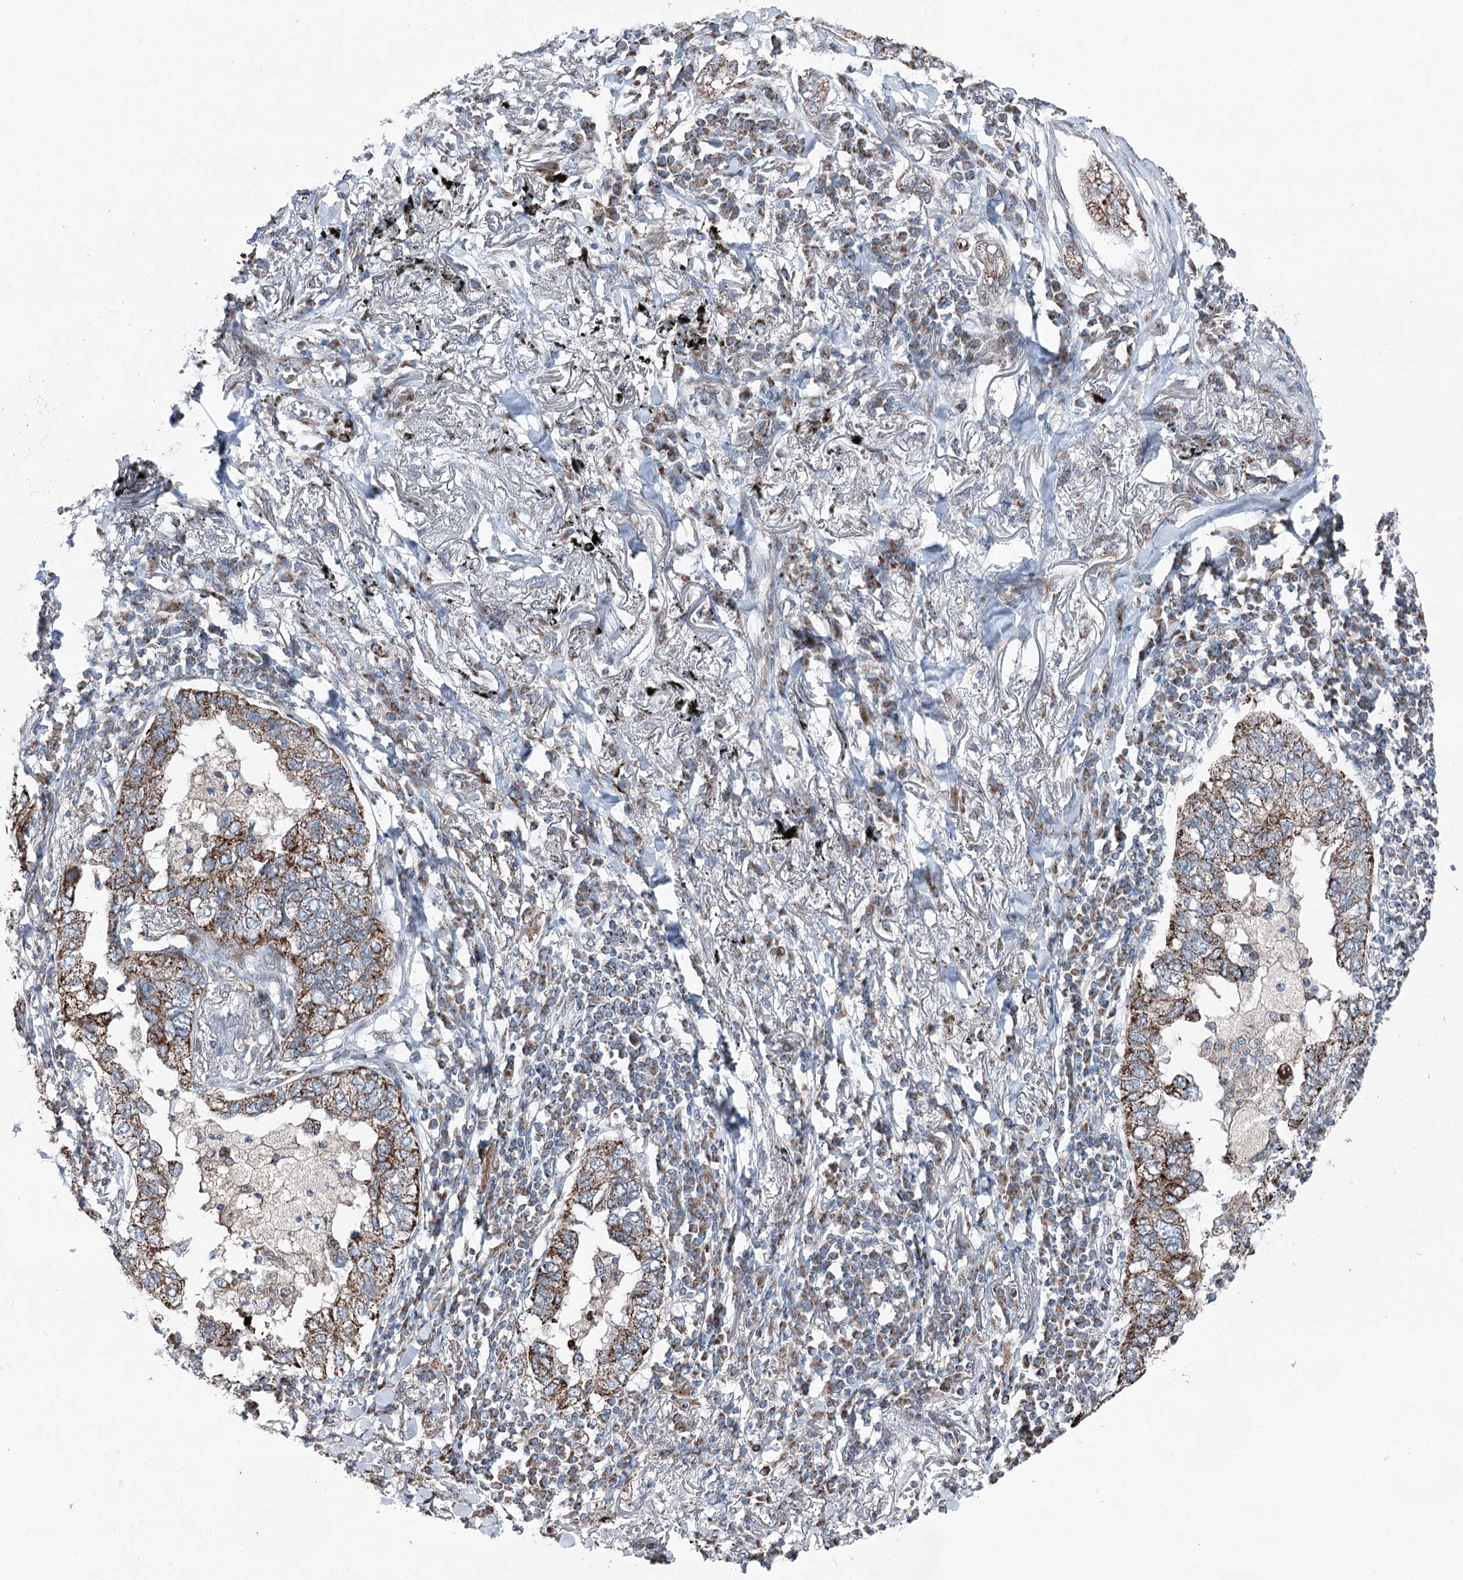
{"staining": {"intensity": "strong", "quantity": ">75%", "location": "cytoplasmic/membranous"}, "tissue": "lung cancer", "cell_type": "Tumor cells", "image_type": "cancer", "snomed": [{"axis": "morphology", "description": "Adenocarcinoma, NOS"}, {"axis": "topography", "description": "Lung"}], "caption": "Brown immunohistochemical staining in human adenocarcinoma (lung) reveals strong cytoplasmic/membranous staining in about >75% of tumor cells.", "gene": "UCN3", "patient": {"sex": "male", "age": 65}}